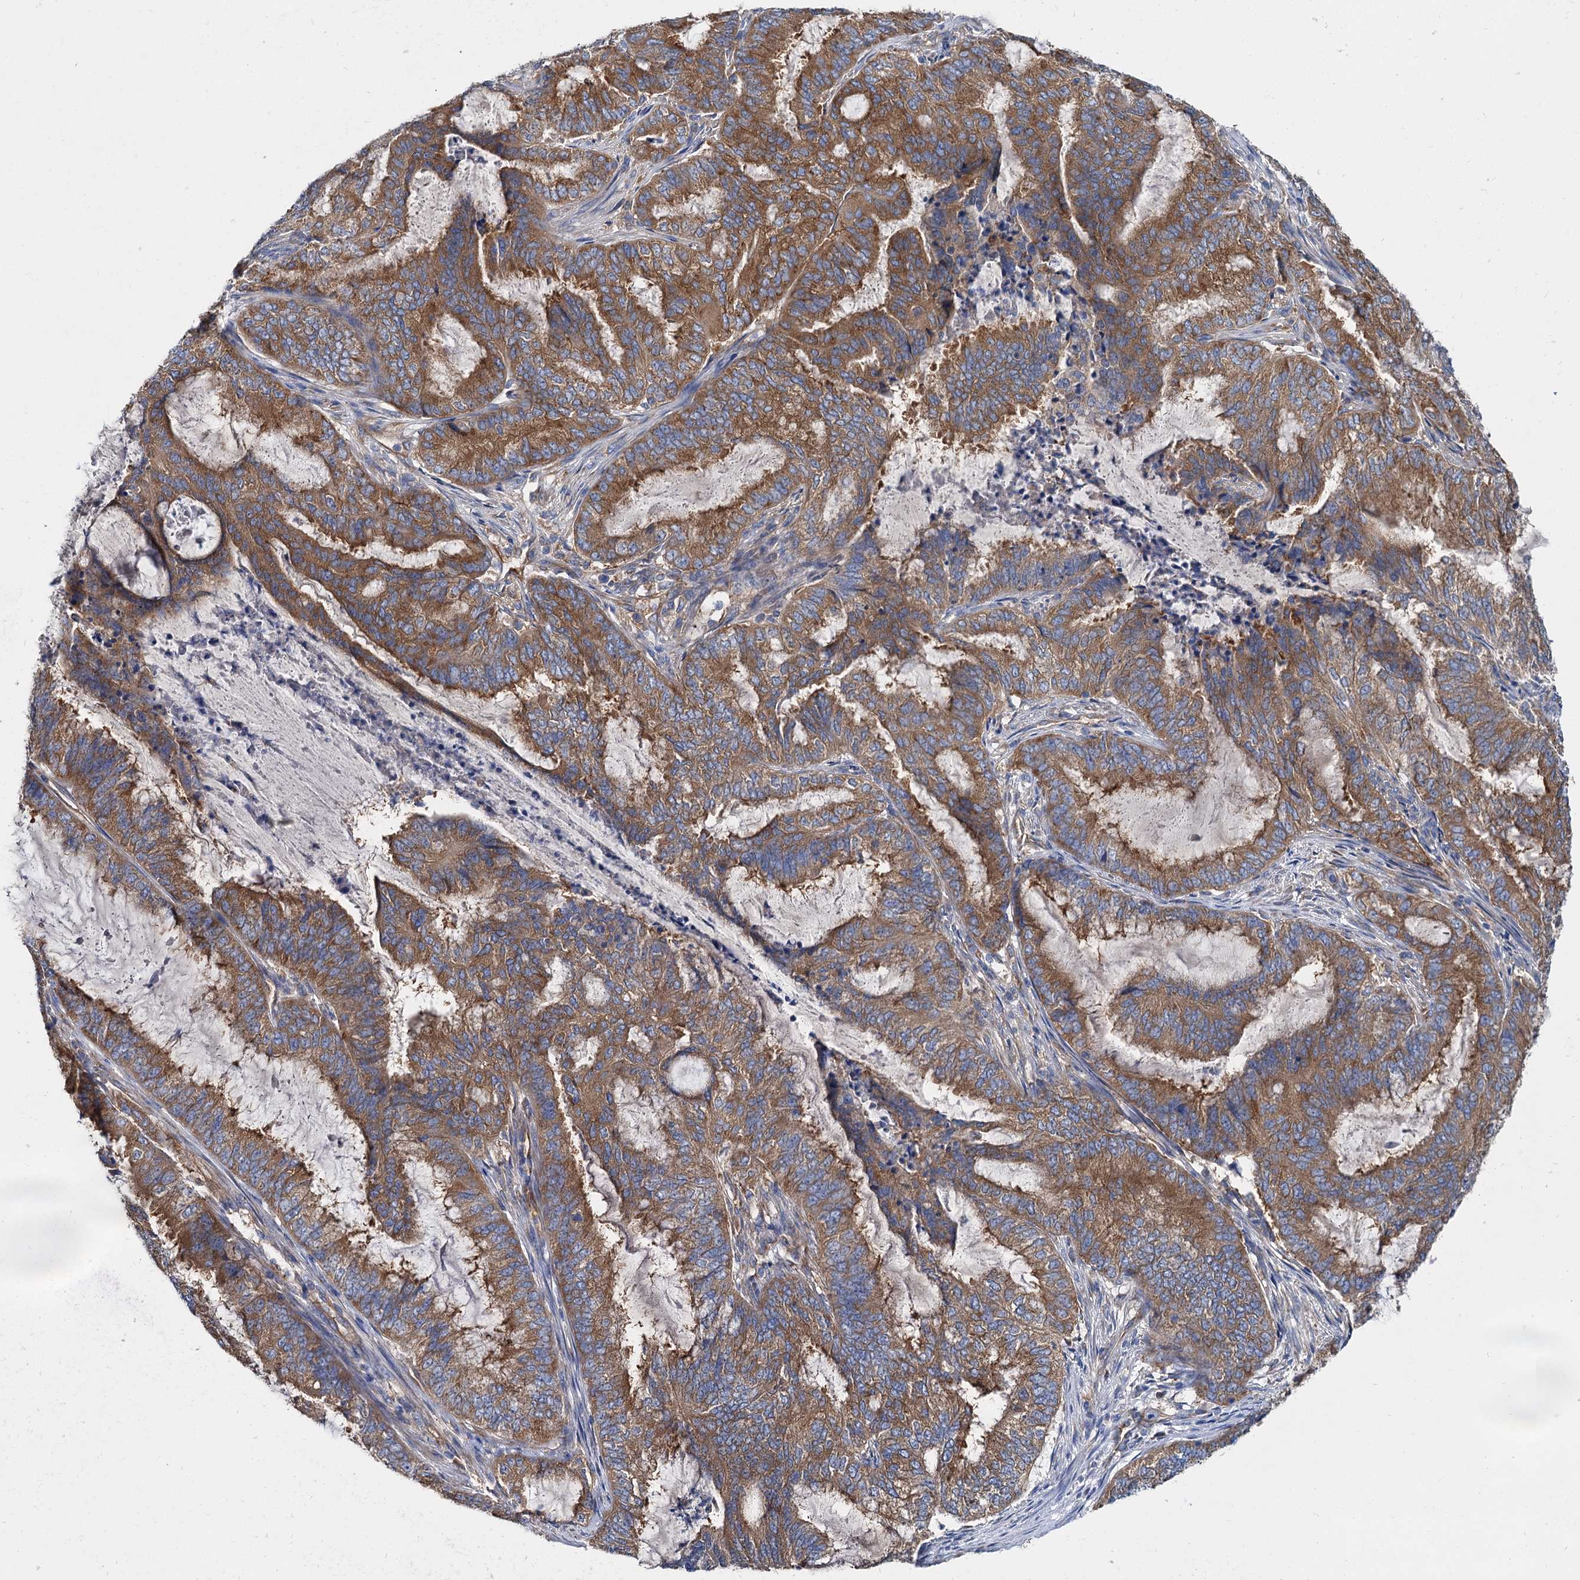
{"staining": {"intensity": "strong", "quantity": ">75%", "location": "cytoplasmic/membranous"}, "tissue": "endometrial cancer", "cell_type": "Tumor cells", "image_type": "cancer", "snomed": [{"axis": "morphology", "description": "Adenocarcinoma, NOS"}, {"axis": "topography", "description": "Endometrium"}], "caption": "IHC (DAB) staining of endometrial cancer demonstrates strong cytoplasmic/membranous protein positivity in approximately >75% of tumor cells. Using DAB (3,3'-diaminobenzidine) (brown) and hematoxylin (blue) stains, captured at high magnification using brightfield microscopy.", "gene": "QARS1", "patient": {"sex": "female", "age": 51}}